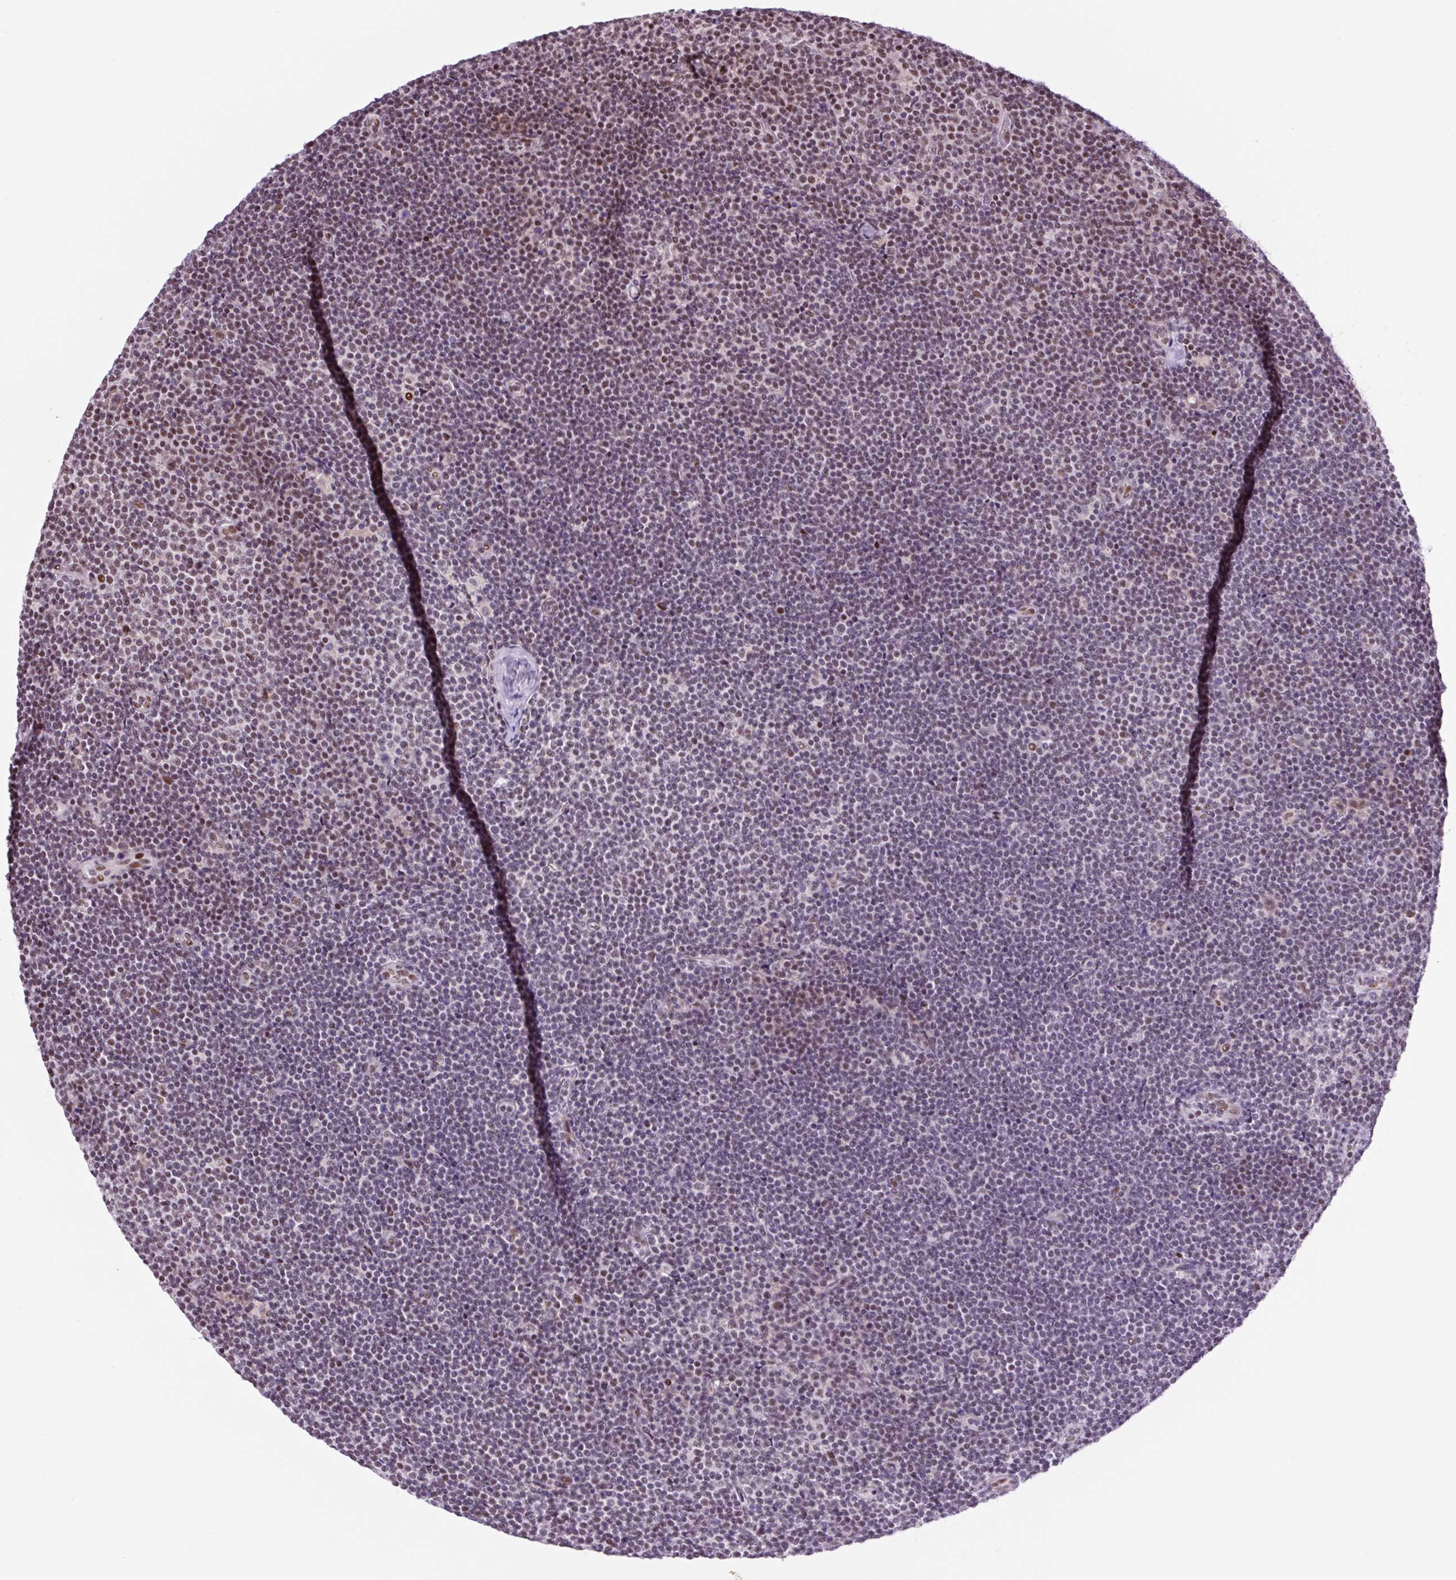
{"staining": {"intensity": "weak", "quantity": "25%-75%", "location": "nuclear"}, "tissue": "lymphoma", "cell_type": "Tumor cells", "image_type": "cancer", "snomed": [{"axis": "morphology", "description": "Malignant lymphoma, non-Hodgkin's type, Low grade"}, {"axis": "topography", "description": "Lymph node"}], "caption": "Protein expression analysis of malignant lymphoma, non-Hodgkin's type (low-grade) shows weak nuclear staining in approximately 25%-75% of tumor cells.", "gene": "TAF1A", "patient": {"sex": "male", "age": 48}}